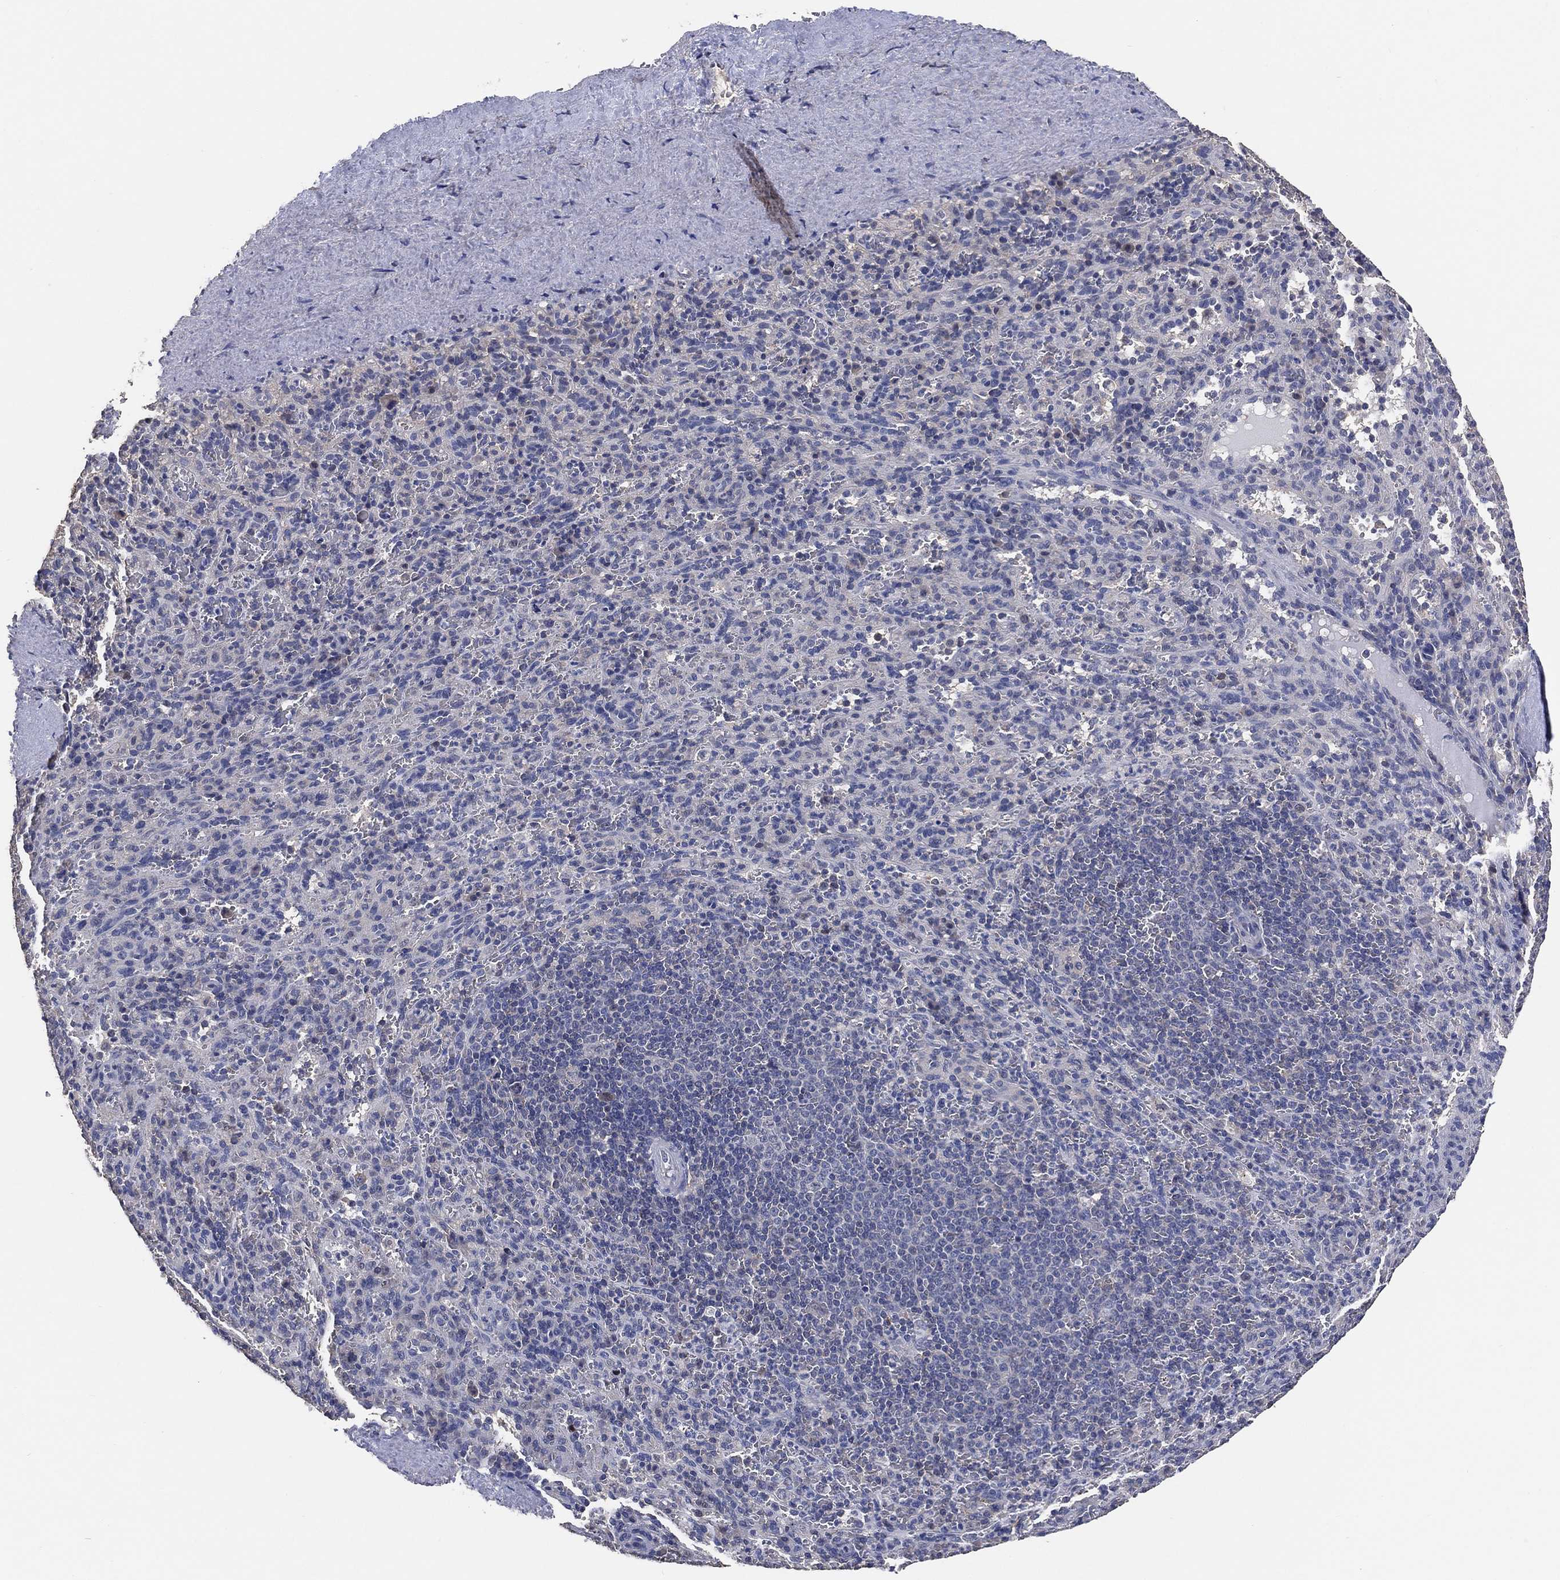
{"staining": {"intensity": "negative", "quantity": "none", "location": "none"}, "tissue": "spleen", "cell_type": "Cells in red pulp", "image_type": "normal", "snomed": [{"axis": "morphology", "description": "Normal tissue, NOS"}, {"axis": "topography", "description": "Spleen"}], "caption": "Immunohistochemistry of benign human spleen displays no staining in cells in red pulp. The staining was performed using DAB to visualize the protein expression in brown, while the nuclei were stained in blue with hematoxylin (Magnification: 20x).", "gene": "KLK5", "patient": {"sex": "male", "age": 57}}